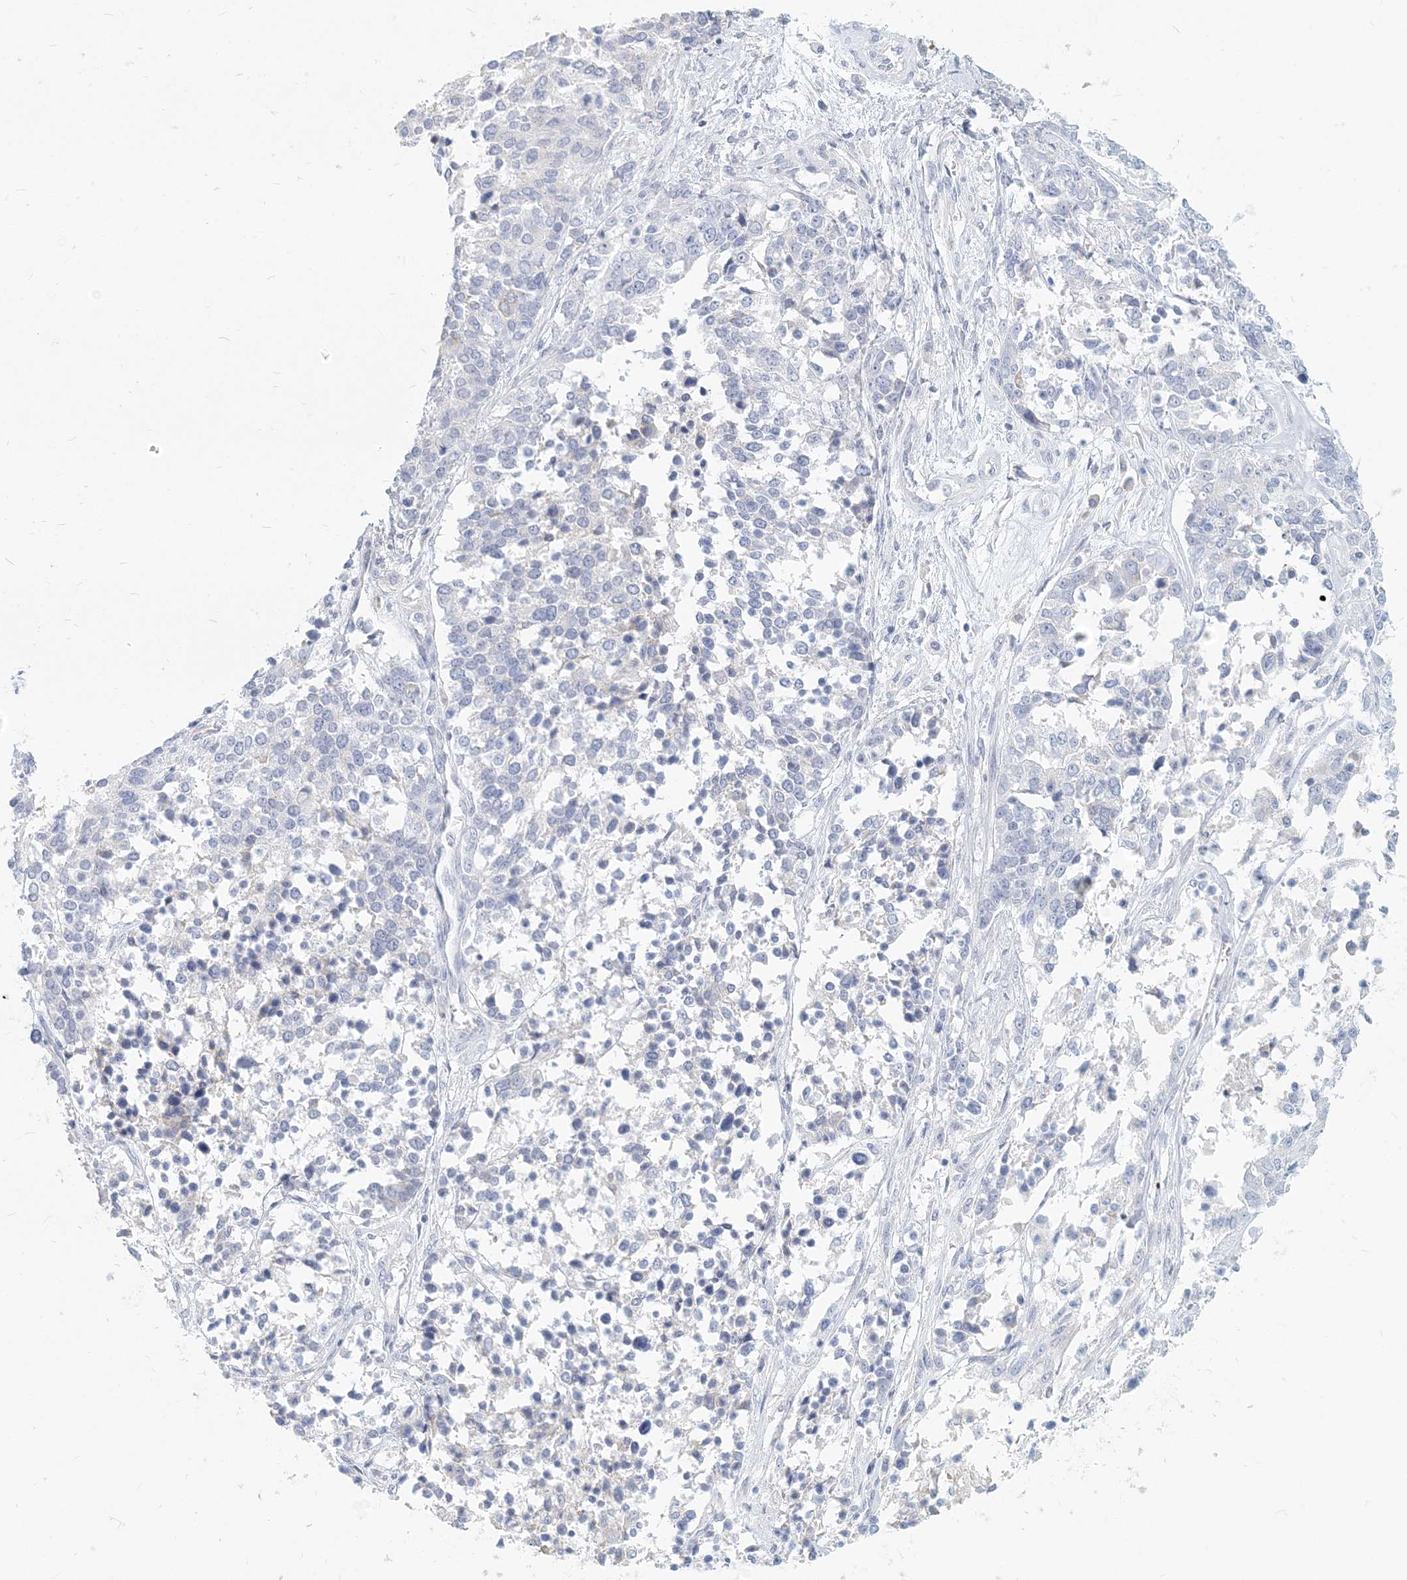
{"staining": {"intensity": "negative", "quantity": "none", "location": "none"}, "tissue": "ovarian cancer", "cell_type": "Tumor cells", "image_type": "cancer", "snomed": [{"axis": "morphology", "description": "Cystadenocarcinoma, serous, NOS"}, {"axis": "topography", "description": "Ovary"}], "caption": "This is an IHC photomicrograph of human ovarian cancer (serous cystadenocarcinoma). There is no positivity in tumor cells.", "gene": "CSN1S1", "patient": {"sex": "female", "age": 44}}